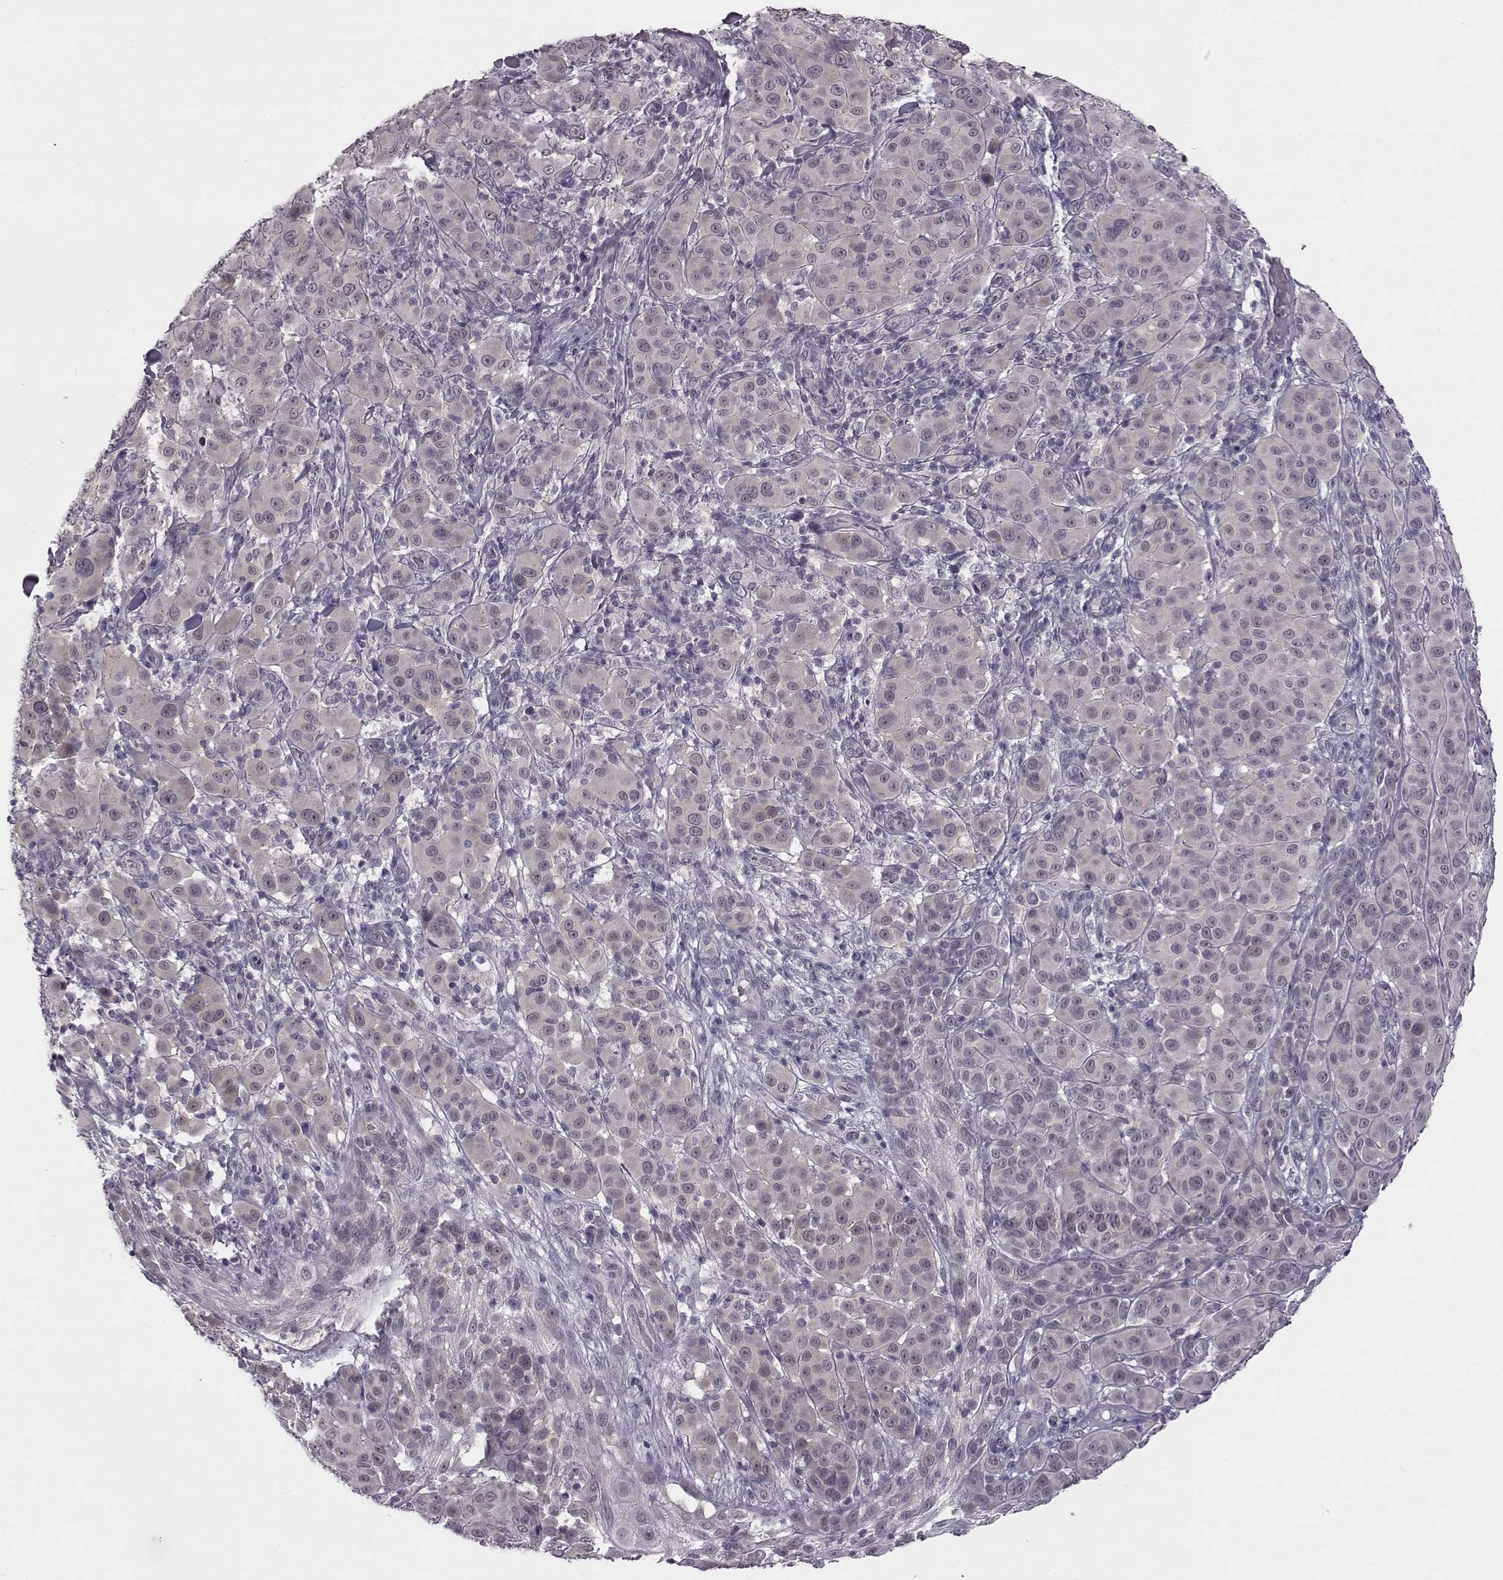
{"staining": {"intensity": "negative", "quantity": "none", "location": "none"}, "tissue": "melanoma", "cell_type": "Tumor cells", "image_type": "cancer", "snomed": [{"axis": "morphology", "description": "Malignant melanoma, NOS"}, {"axis": "topography", "description": "Skin"}], "caption": "There is no significant staining in tumor cells of malignant melanoma. (Stains: DAB IHC with hematoxylin counter stain, Microscopy: brightfield microscopy at high magnification).", "gene": "C10orf62", "patient": {"sex": "female", "age": 87}}